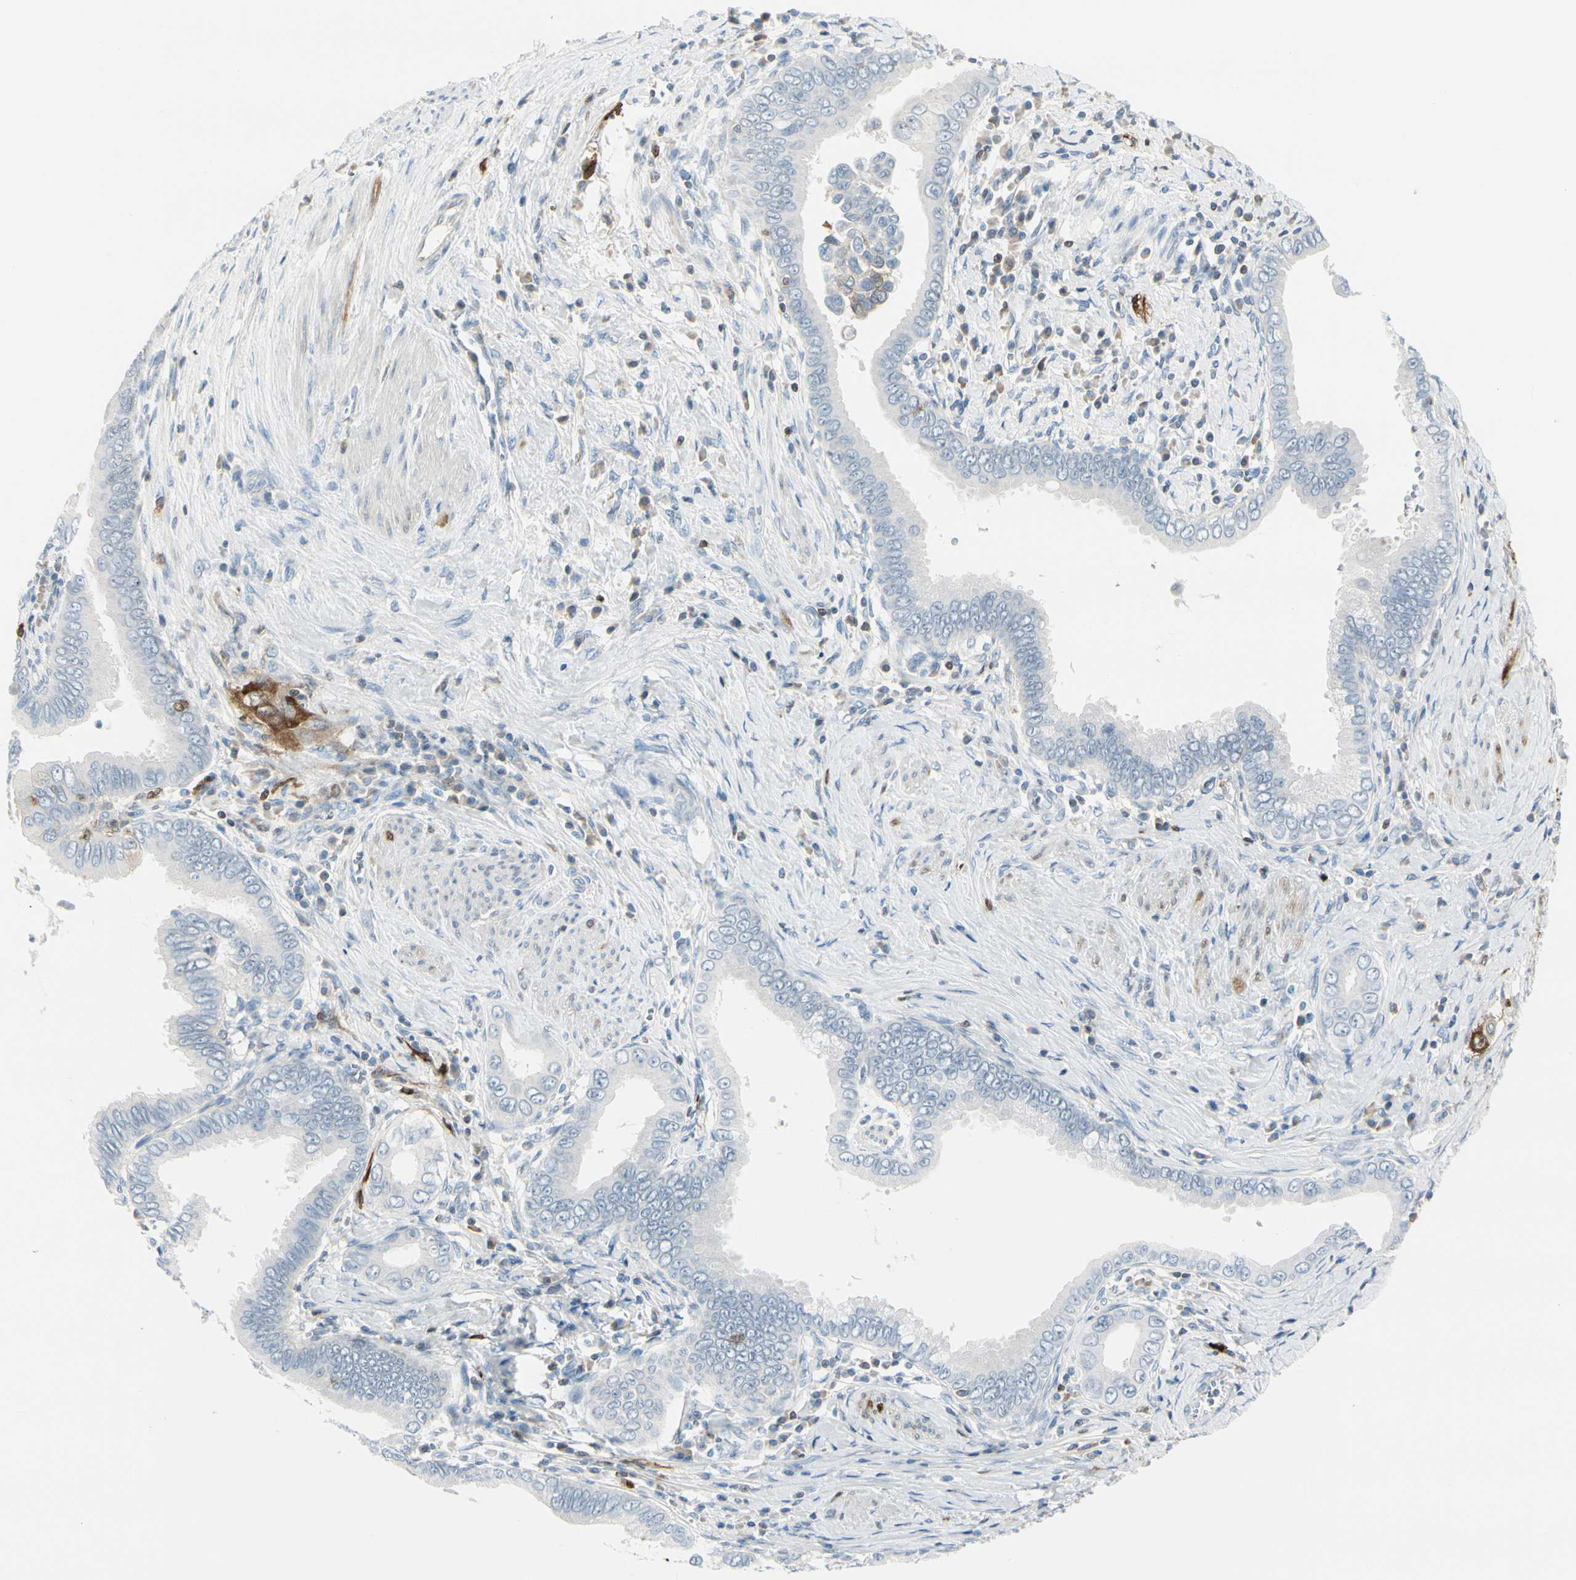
{"staining": {"intensity": "negative", "quantity": "none", "location": "none"}, "tissue": "pancreatic cancer", "cell_type": "Tumor cells", "image_type": "cancer", "snomed": [{"axis": "morphology", "description": "Normal tissue, NOS"}, {"axis": "topography", "description": "Lymph node"}], "caption": "Pancreatic cancer stained for a protein using IHC exhibits no staining tumor cells.", "gene": "TRAF1", "patient": {"sex": "male", "age": 50}}